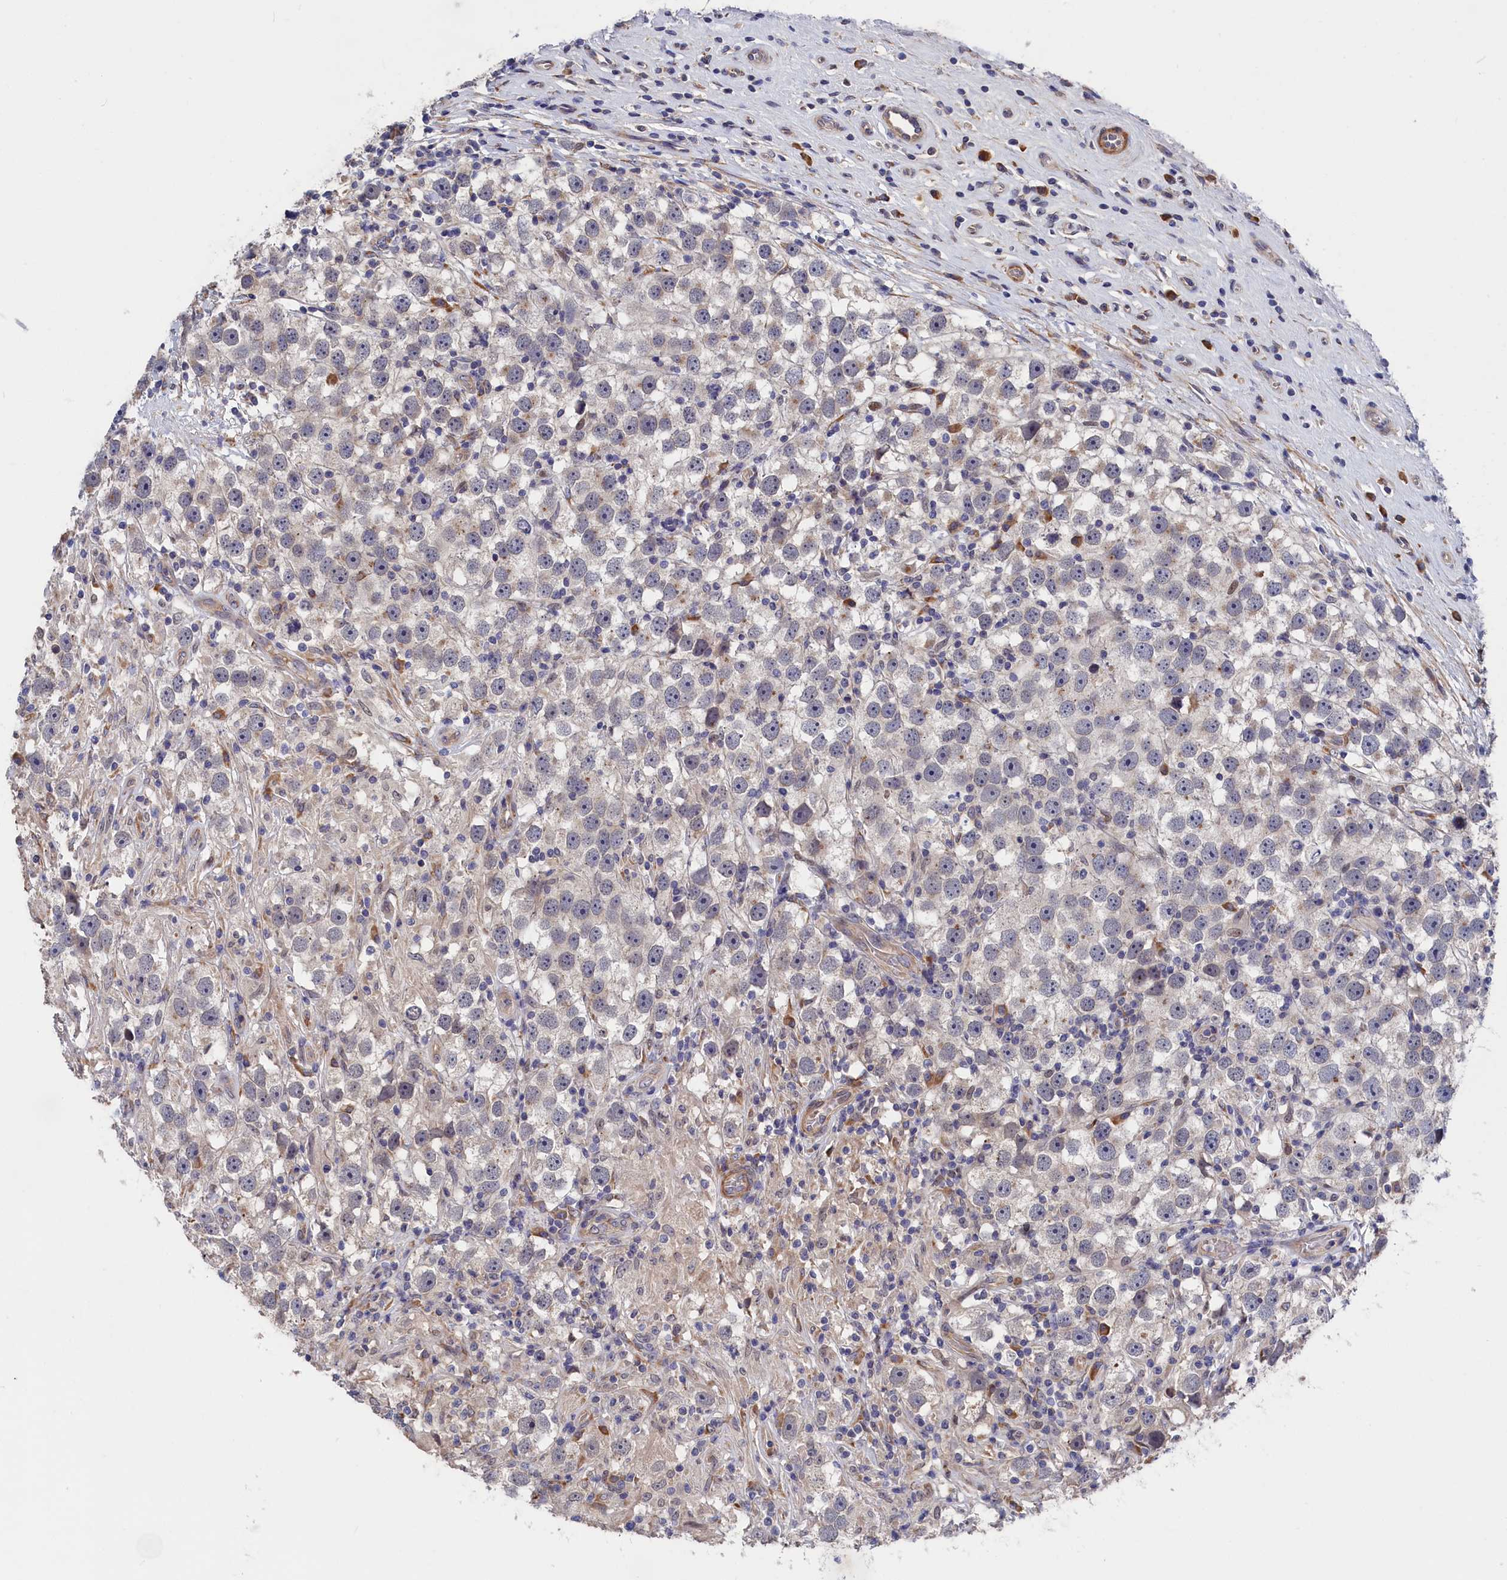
{"staining": {"intensity": "weak", "quantity": "<25%", "location": "cytoplasmic/membranous"}, "tissue": "testis cancer", "cell_type": "Tumor cells", "image_type": "cancer", "snomed": [{"axis": "morphology", "description": "Seminoma, NOS"}, {"axis": "topography", "description": "Testis"}], "caption": "The micrograph displays no staining of tumor cells in testis seminoma. (DAB IHC with hematoxylin counter stain).", "gene": "CYB5D2", "patient": {"sex": "male", "age": 49}}